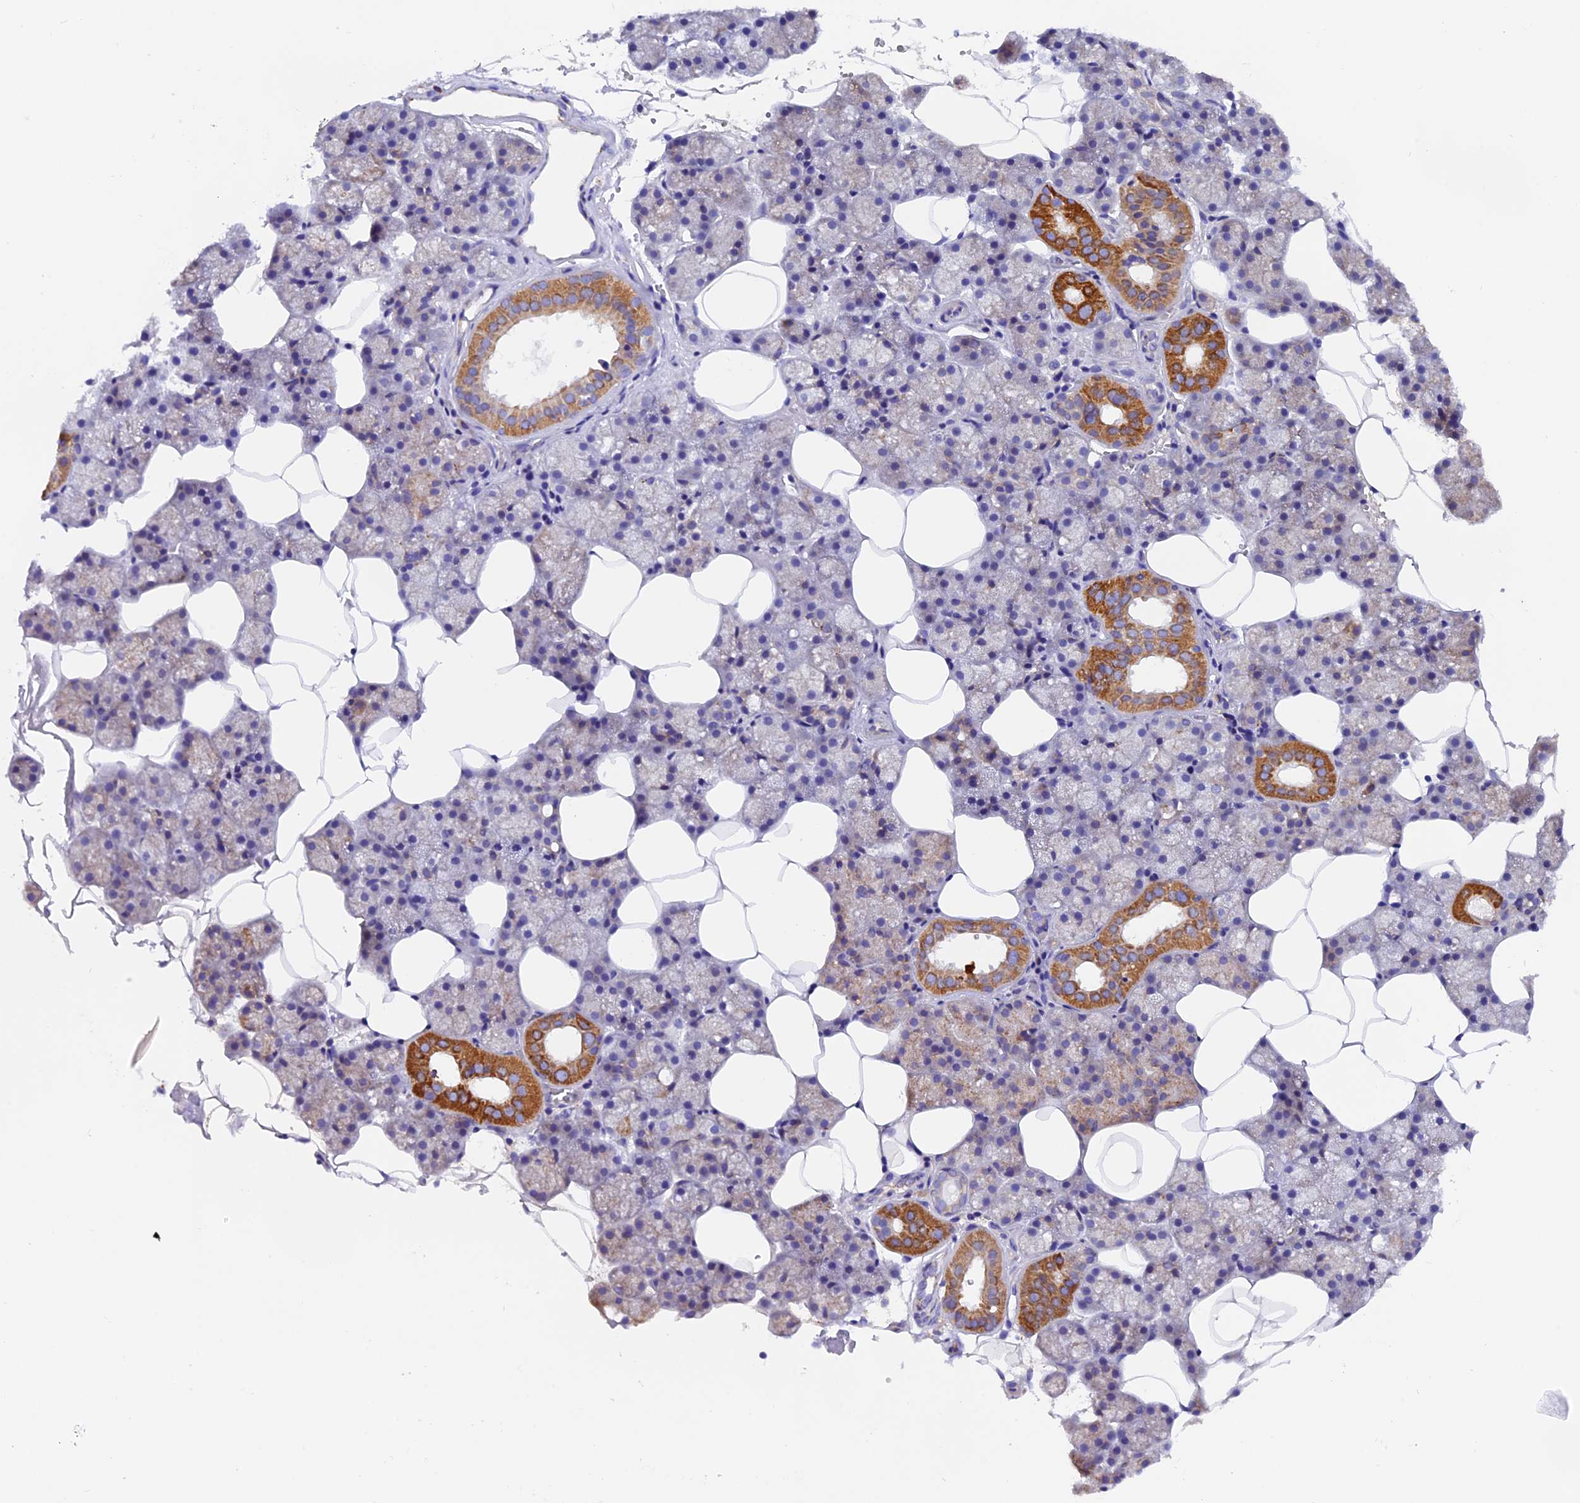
{"staining": {"intensity": "moderate", "quantity": "<25%", "location": "cytoplasmic/membranous"}, "tissue": "salivary gland", "cell_type": "Glandular cells", "image_type": "normal", "snomed": [{"axis": "morphology", "description": "Normal tissue, NOS"}, {"axis": "topography", "description": "Salivary gland"}], "caption": "IHC (DAB) staining of normal human salivary gland demonstrates moderate cytoplasmic/membranous protein expression in about <25% of glandular cells.", "gene": "COMTD1", "patient": {"sex": "male", "age": 62}}